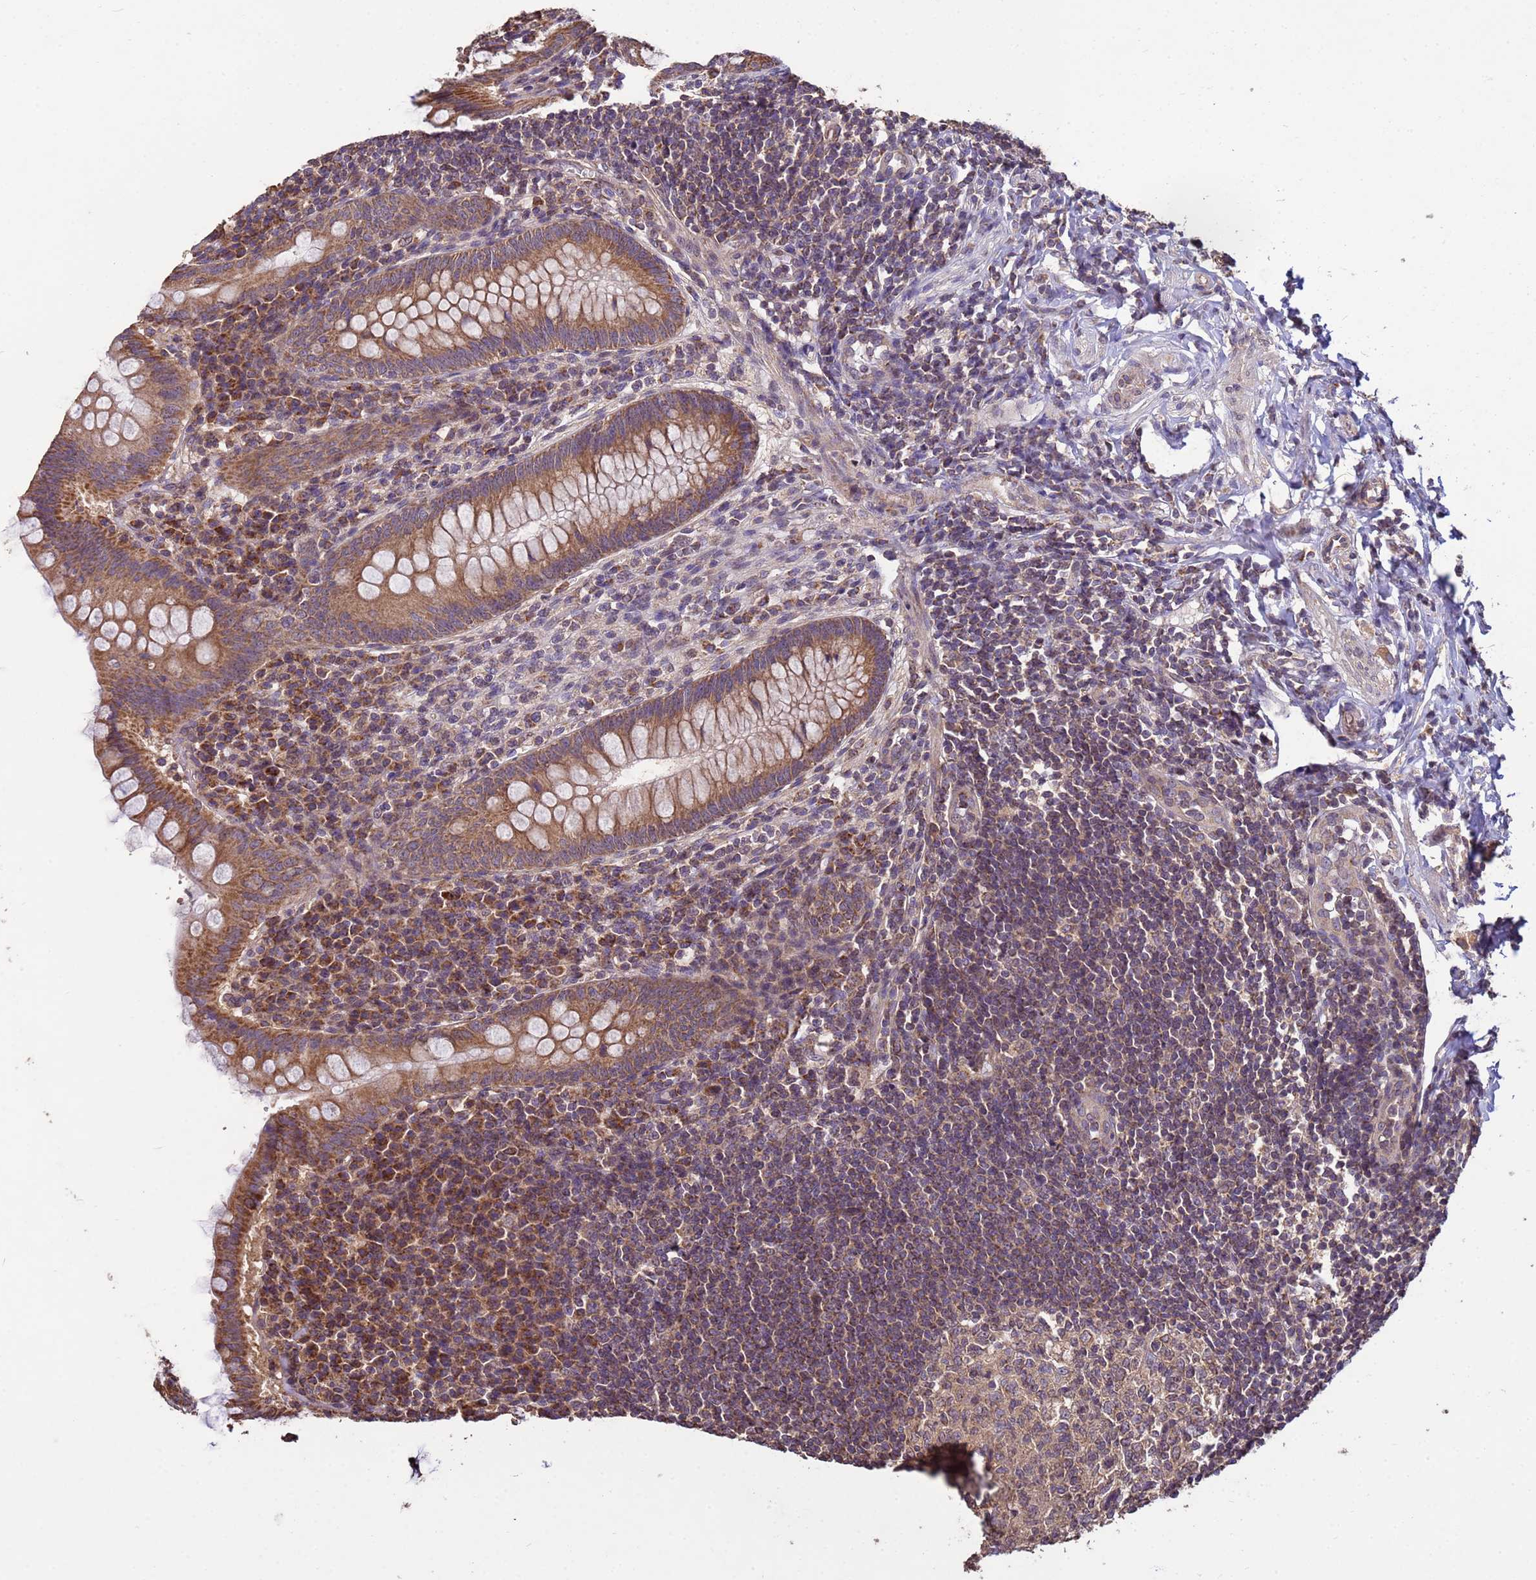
{"staining": {"intensity": "moderate", "quantity": ">75%", "location": "cytoplasmic/membranous"}, "tissue": "appendix", "cell_type": "Glandular cells", "image_type": "normal", "snomed": [{"axis": "morphology", "description": "Normal tissue, NOS"}, {"axis": "topography", "description": "Appendix"}], "caption": "Protein staining by immunohistochemistry reveals moderate cytoplasmic/membranous positivity in approximately >75% of glandular cells in unremarkable appendix. (IHC, brightfield microscopy, high magnification).", "gene": "P2RX7", "patient": {"sex": "female", "age": 33}}